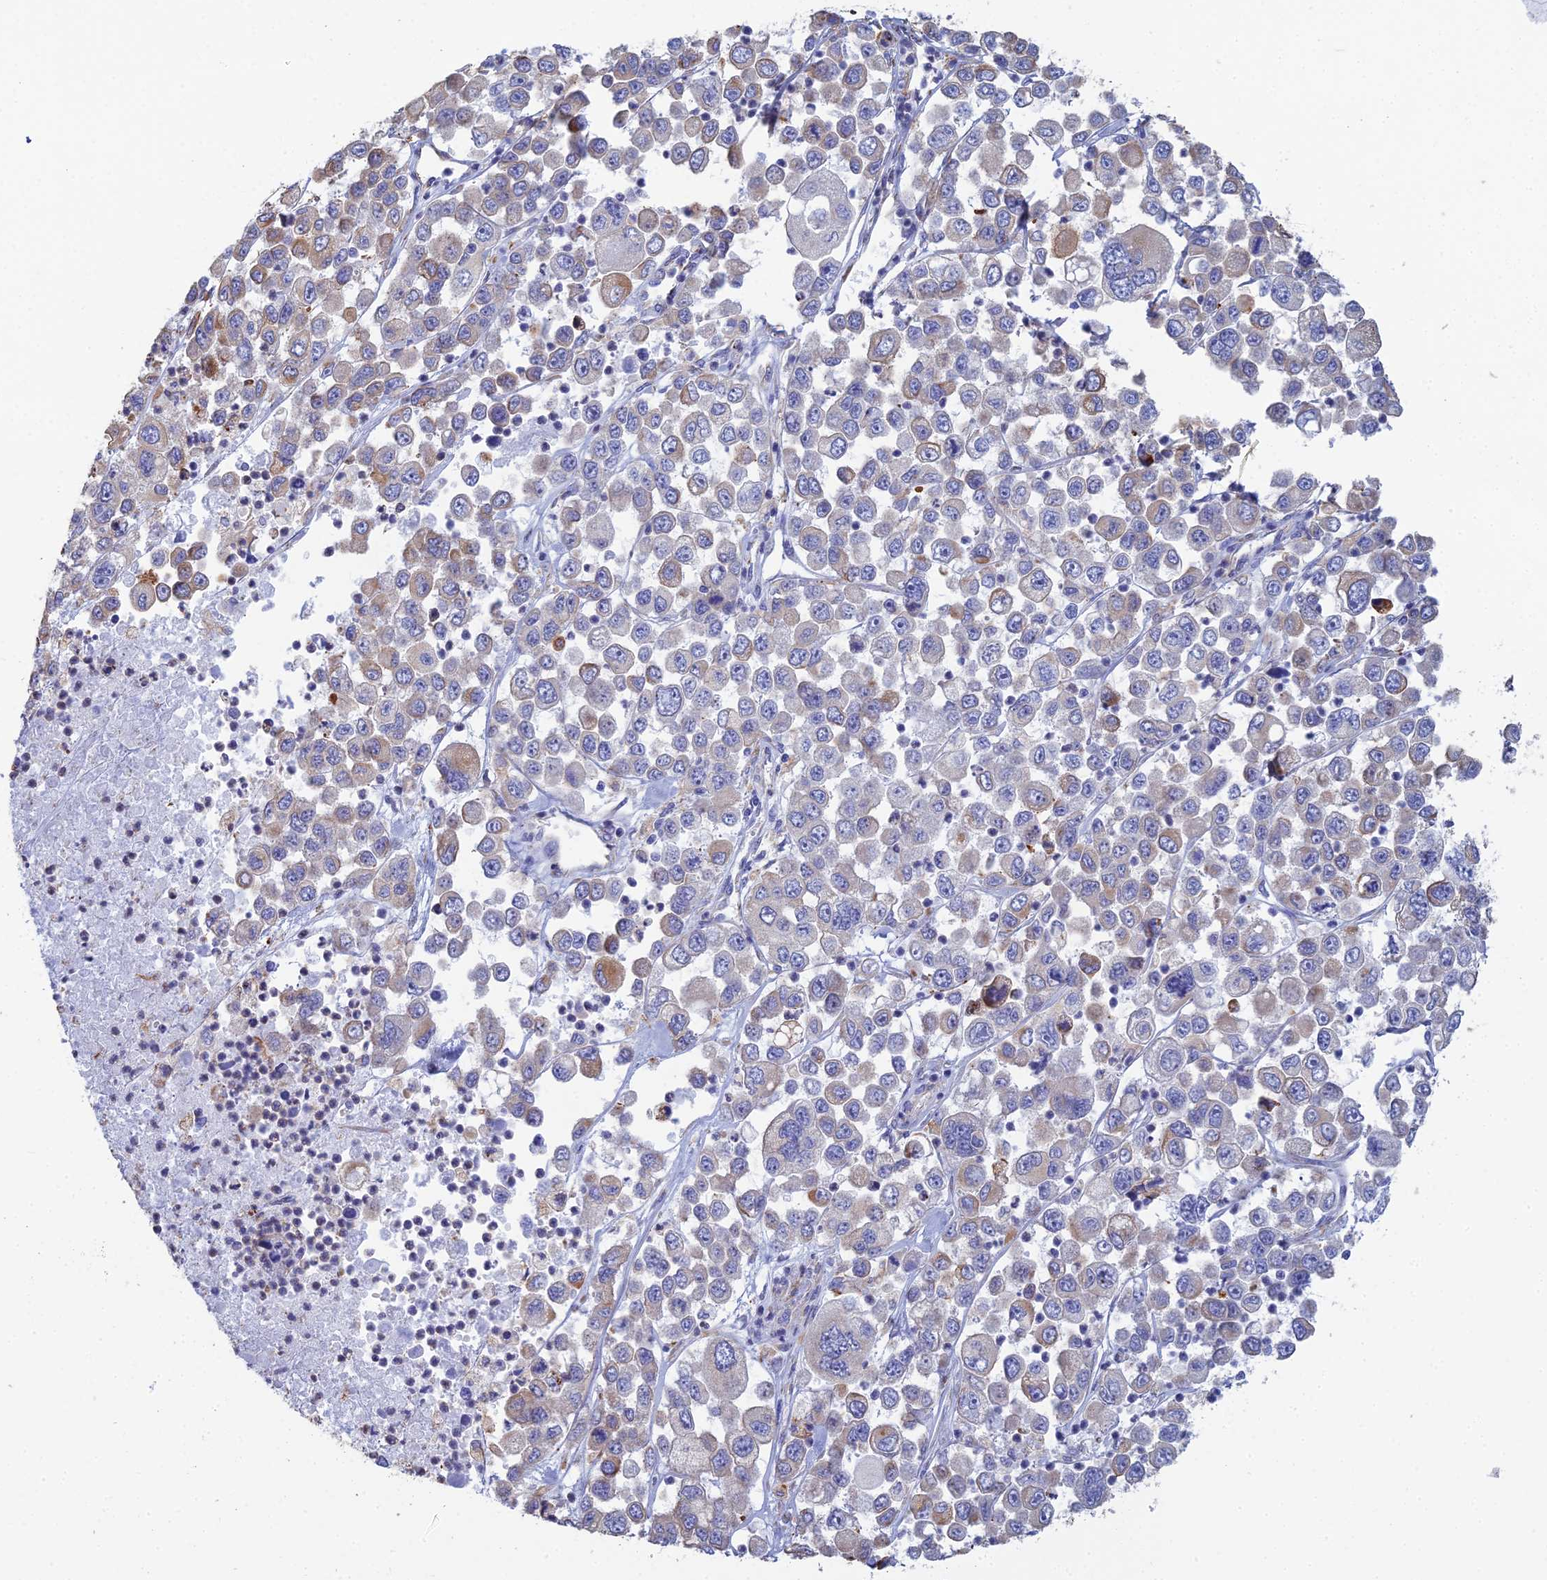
{"staining": {"intensity": "moderate", "quantity": "<25%", "location": "cytoplasmic/membranous"}, "tissue": "melanoma", "cell_type": "Tumor cells", "image_type": "cancer", "snomed": [{"axis": "morphology", "description": "Malignant melanoma, Metastatic site"}, {"axis": "topography", "description": "Lymph node"}], "caption": "Protein staining exhibits moderate cytoplasmic/membranous positivity in about <25% of tumor cells in malignant melanoma (metastatic site).", "gene": "CLVS2", "patient": {"sex": "female", "age": 54}}